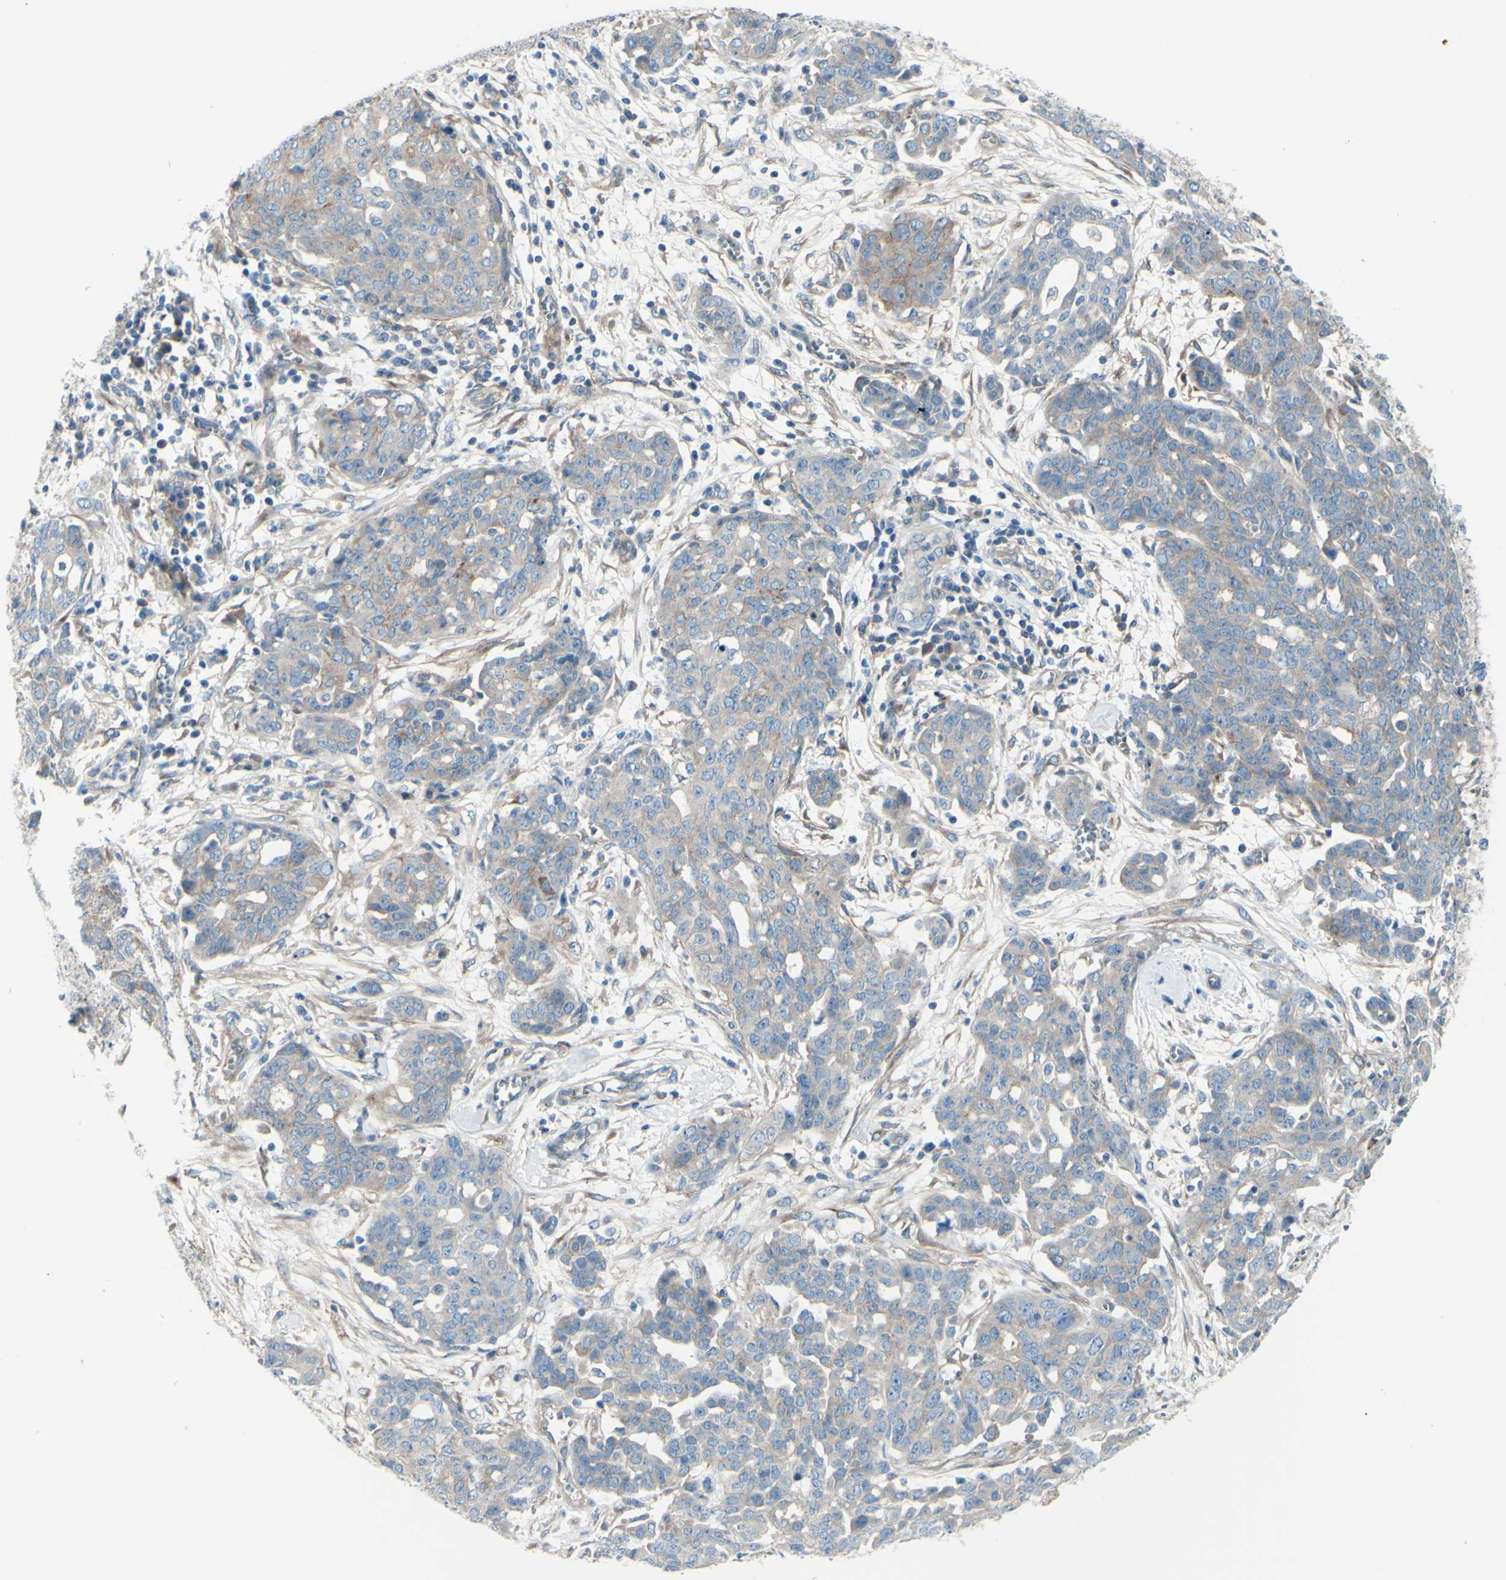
{"staining": {"intensity": "moderate", "quantity": ">75%", "location": "cytoplasmic/membranous"}, "tissue": "ovarian cancer", "cell_type": "Tumor cells", "image_type": "cancer", "snomed": [{"axis": "morphology", "description": "Cystadenocarcinoma, serous, NOS"}, {"axis": "topography", "description": "Soft tissue"}, {"axis": "topography", "description": "Ovary"}], "caption": "This micrograph shows immunohistochemistry (IHC) staining of serous cystadenocarcinoma (ovarian), with medium moderate cytoplasmic/membranous expression in approximately >75% of tumor cells.", "gene": "PCDHGA2", "patient": {"sex": "female", "age": 57}}